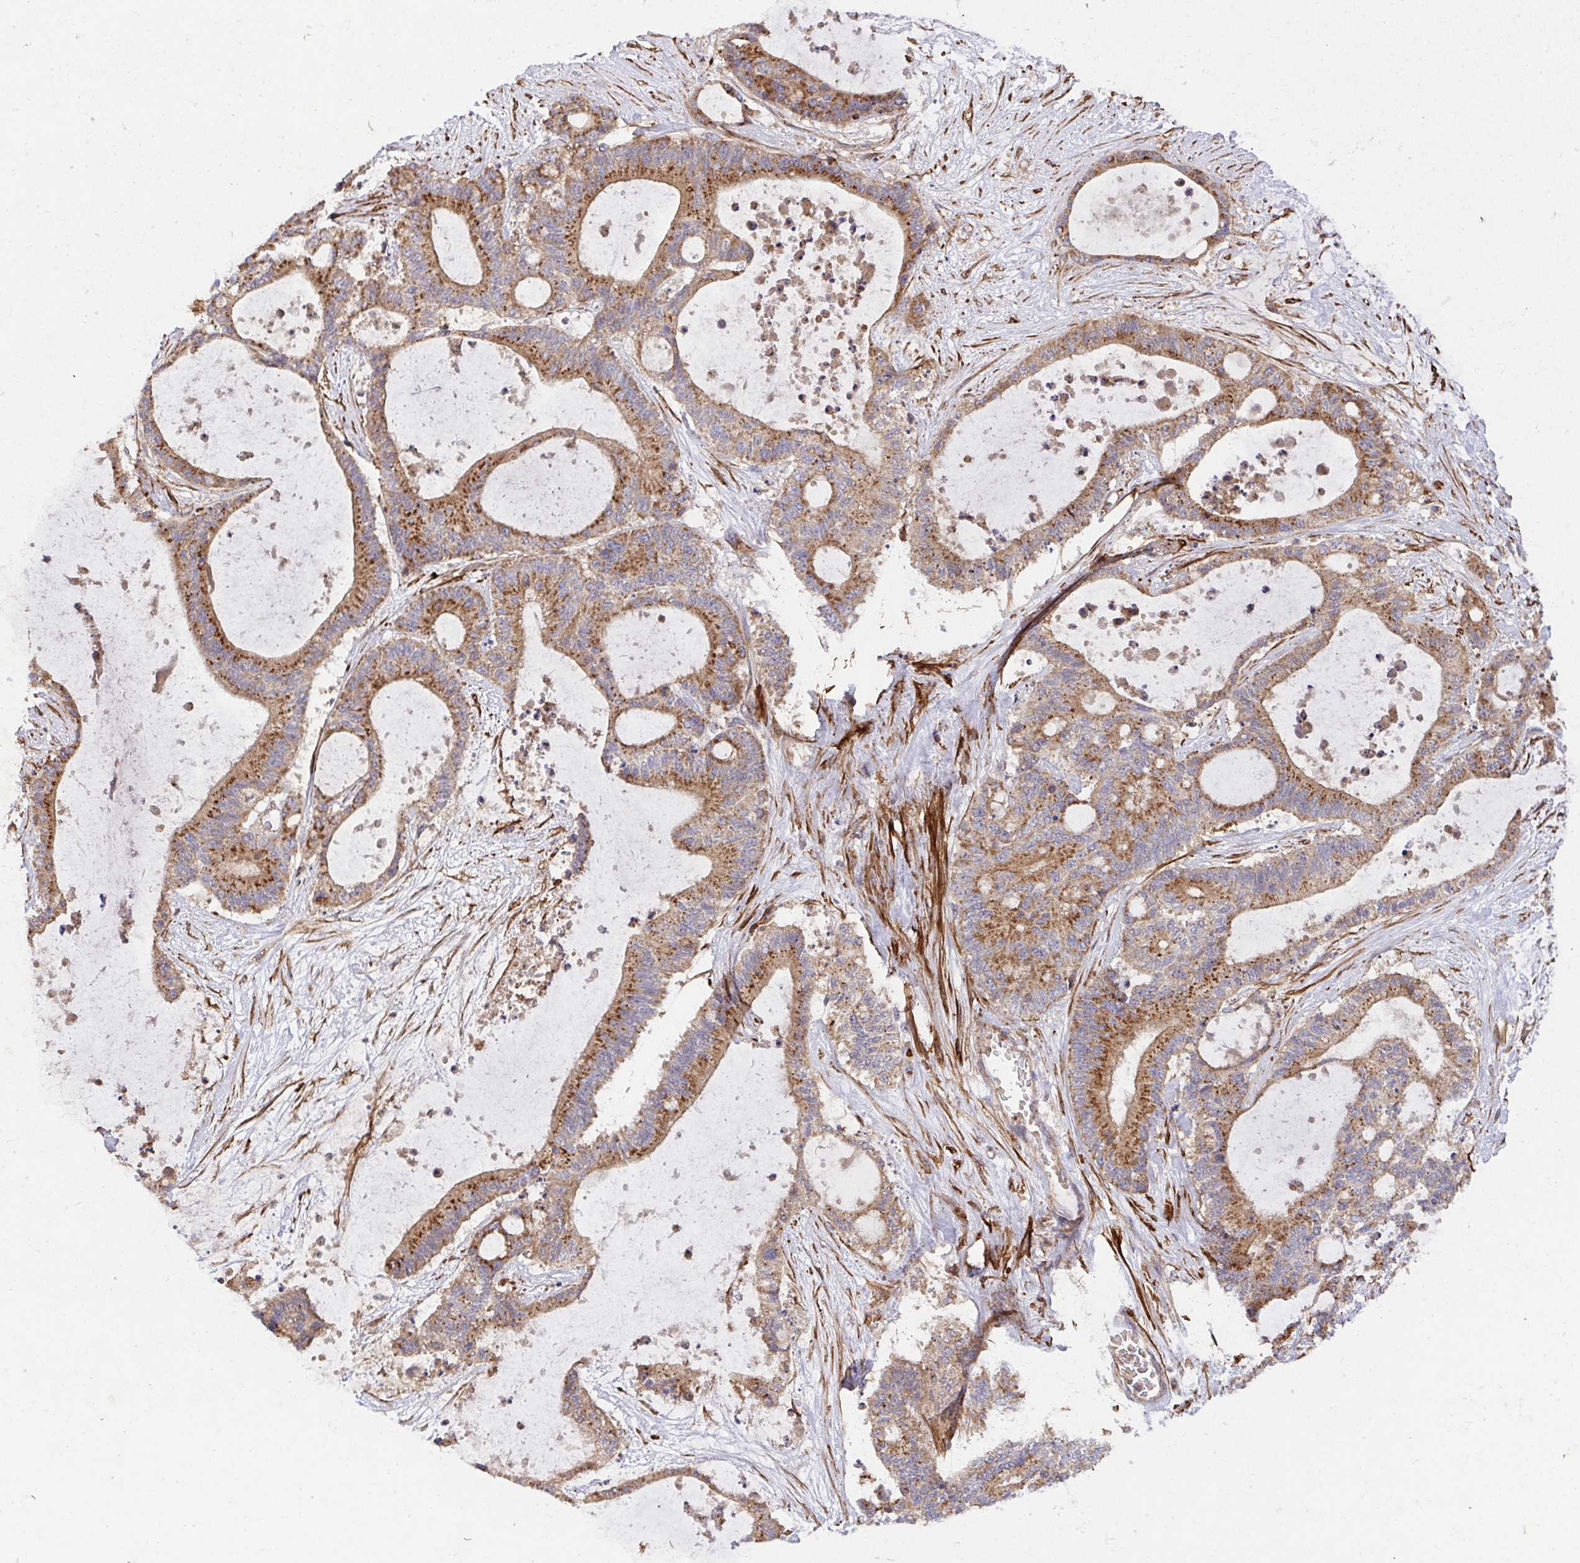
{"staining": {"intensity": "moderate", "quantity": ">75%", "location": "cytoplasmic/membranous"}, "tissue": "liver cancer", "cell_type": "Tumor cells", "image_type": "cancer", "snomed": [{"axis": "morphology", "description": "Normal tissue, NOS"}, {"axis": "morphology", "description": "Cholangiocarcinoma"}, {"axis": "topography", "description": "Liver"}, {"axis": "topography", "description": "Peripheral nerve tissue"}], "caption": "Cholangiocarcinoma (liver) was stained to show a protein in brown. There is medium levels of moderate cytoplasmic/membranous positivity in about >75% of tumor cells.", "gene": "TM9SF4", "patient": {"sex": "female", "age": 73}}